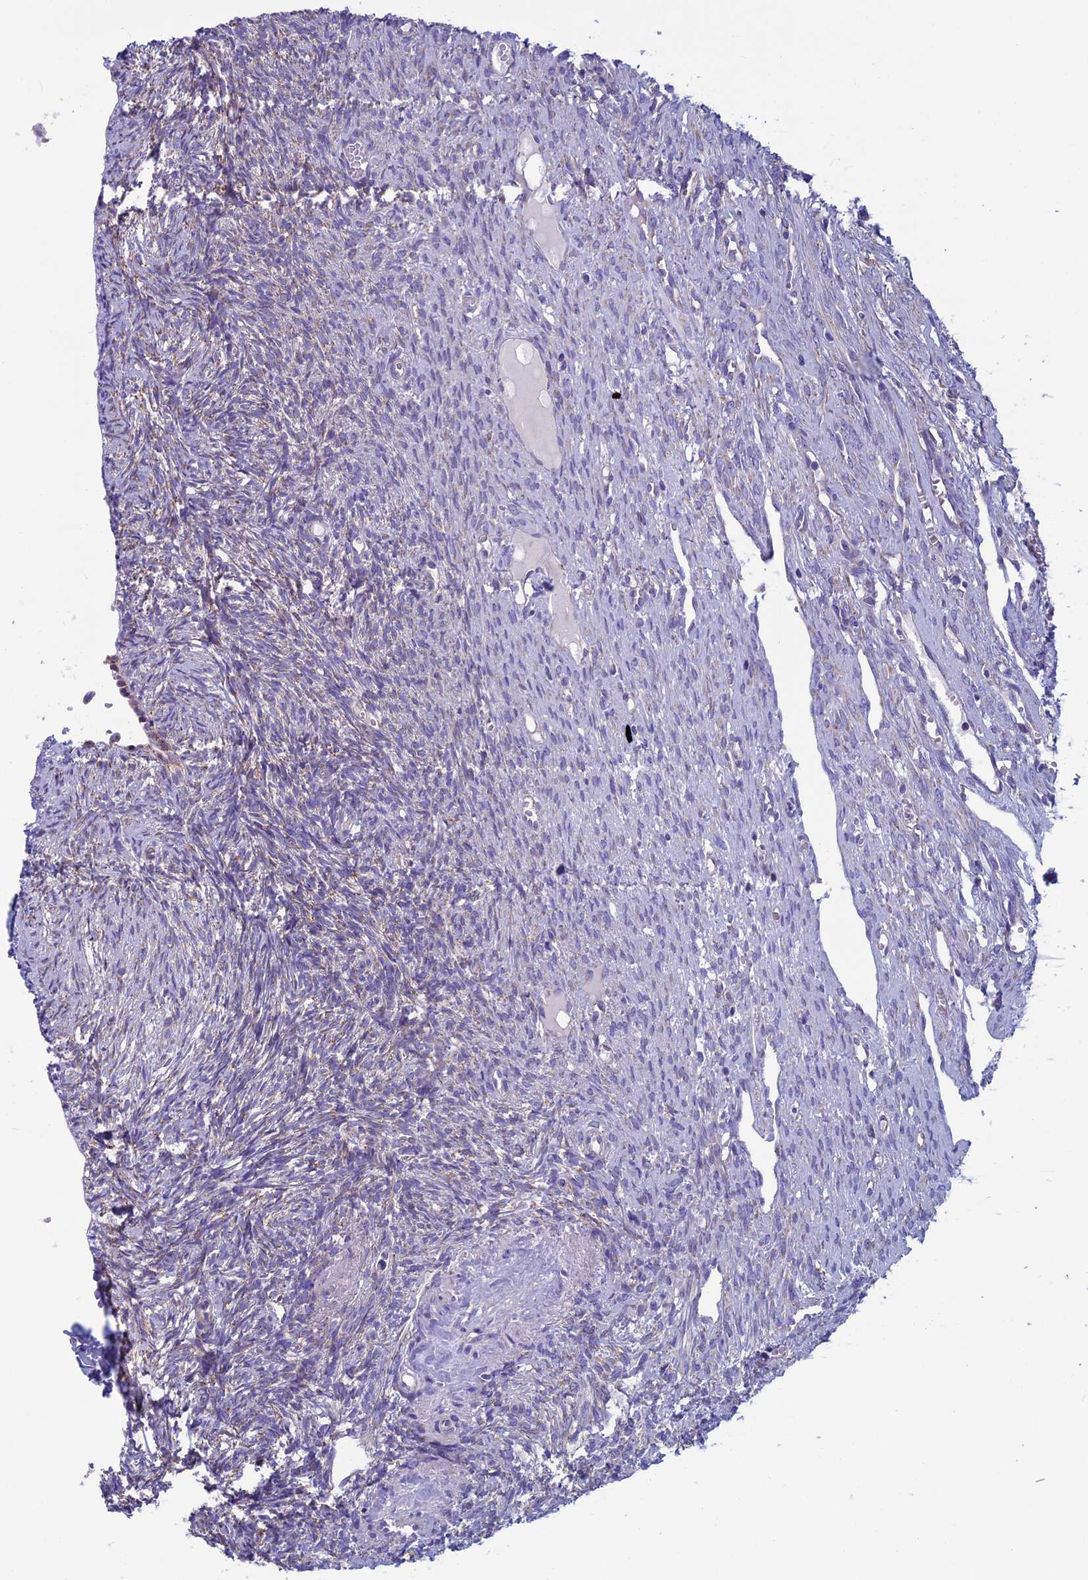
{"staining": {"intensity": "negative", "quantity": "none", "location": "none"}, "tissue": "ovary", "cell_type": "Ovarian stroma cells", "image_type": "normal", "snomed": [{"axis": "morphology", "description": "Normal tissue, NOS"}, {"axis": "topography", "description": "Ovary"}], "caption": "The image shows no significant expression in ovarian stroma cells of ovary.", "gene": "MFSD12", "patient": {"sex": "female", "age": 51}}